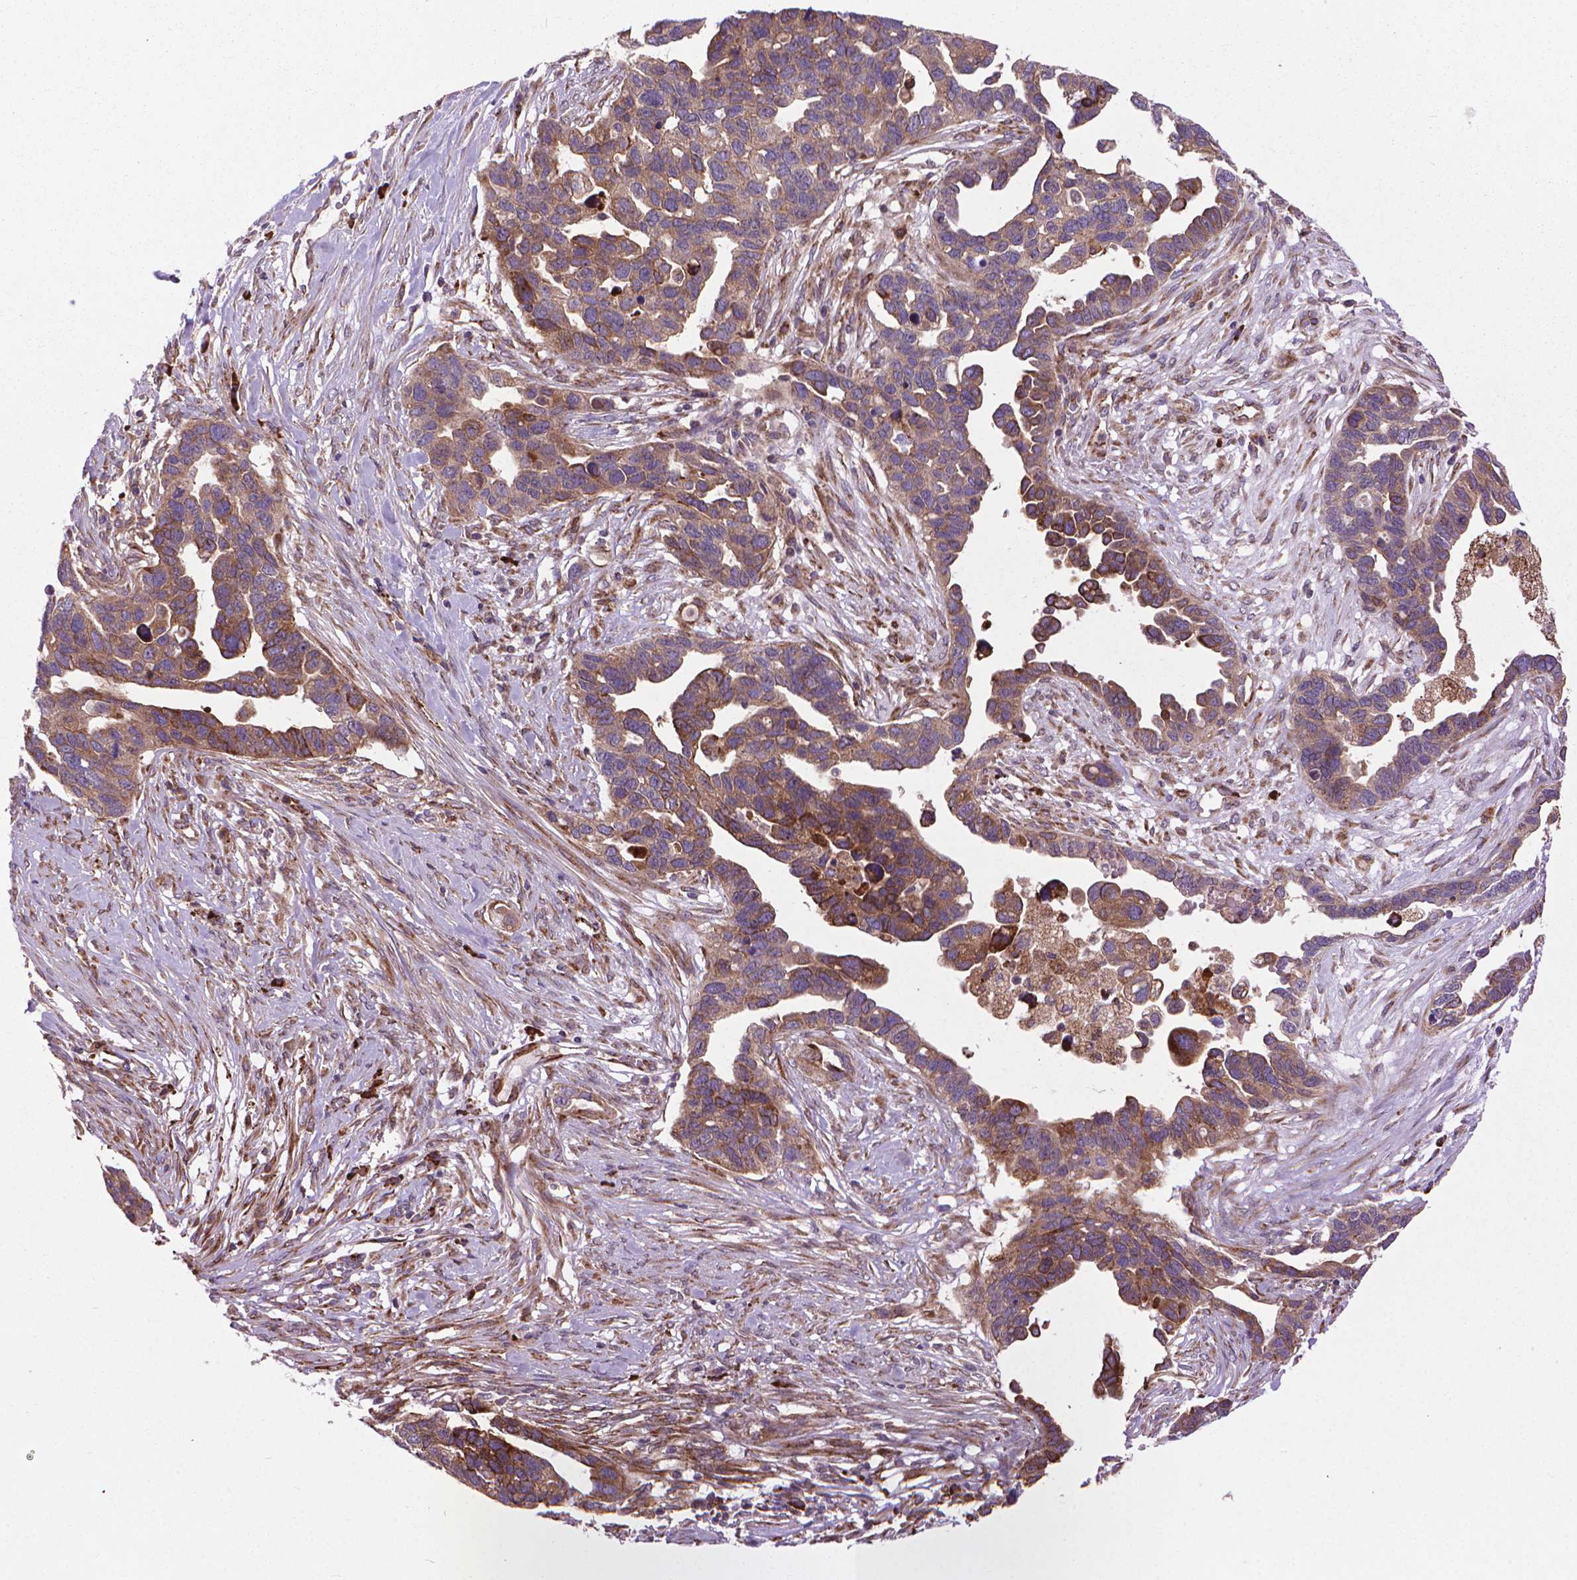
{"staining": {"intensity": "weak", "quantity": ">75%", "location": "cytoplasmic/membranous"}, "tissue": "ovarian cancer", "cell_type": "Tumor cells", "image_type": "cancer", "snomed": [{"axis": "morphology", "description": "Cystadenocarcinoma, serous, NOS"}, {"axis": "topography", "description": "Ovary"}], "caption": "Weak cytoplasmic/membranous protein staining is present in about >75% of tumor cells in ovarian cancer.", "gene": "MYH14", "patient": {"sex": "female", "age": 54}}